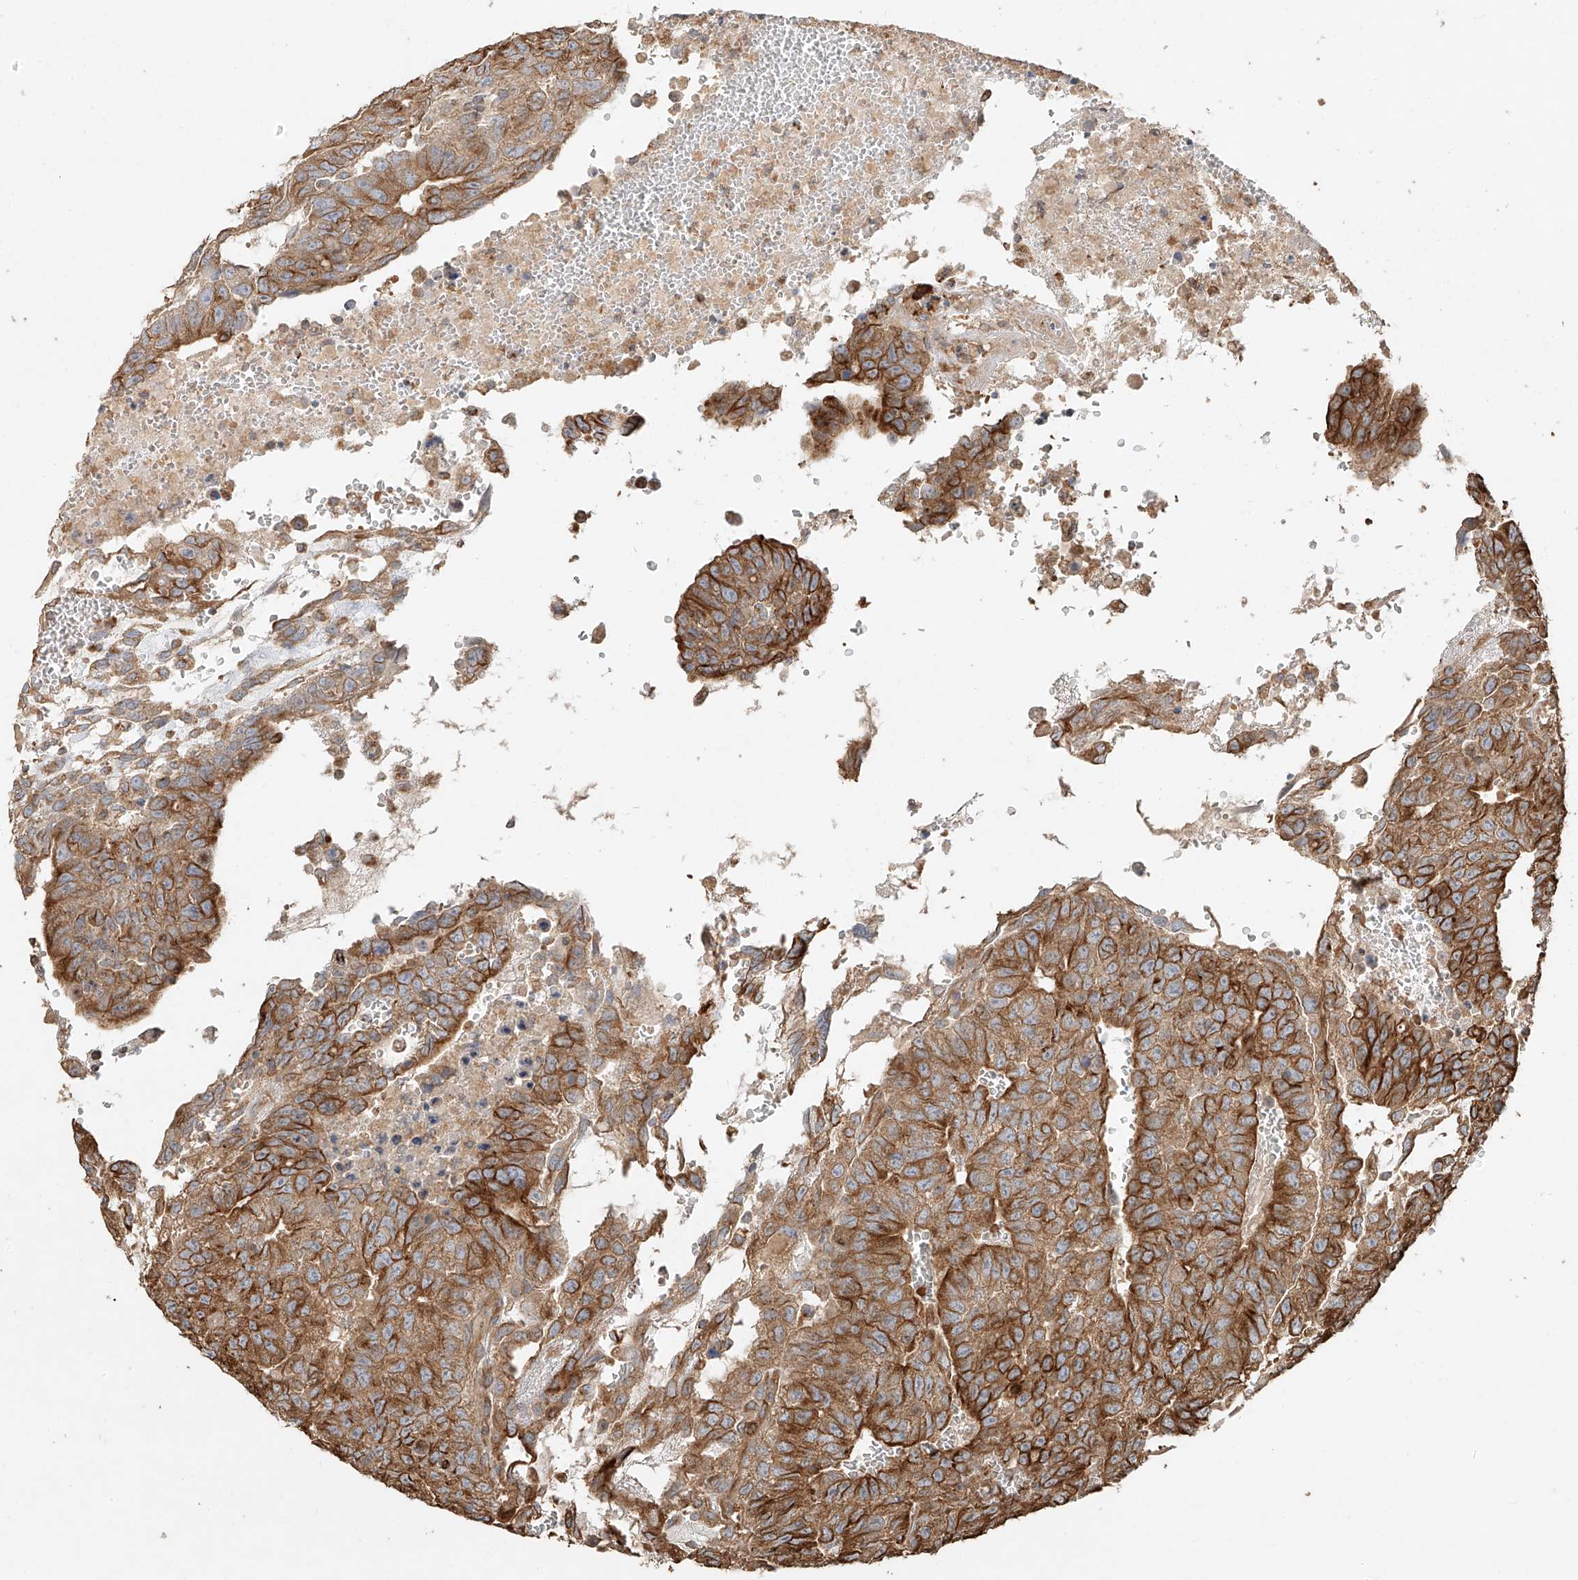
{"staining": {"intensity": "moderate", "quantity": ">75%", "location": "cytoplasmic/membranous"}, "tissue": "testis cancer", "cell_type": "Tumor cells", "image_type": "cancer", "snomed": [{"axis": "morphology", "description": "Seminoma, NOS"}, {"axis": "morphology", "description": "Carcinoma, Embryonal, NOS"}, {"axis": "topography", "description": "Testis"}], "caption": "Immunohistochemical staining of testis cancer (embryonal carcinoma) exhibits moderate cytoplasmic/membranous protein staining in about >75% of tumor cells.", "gene": "EFNB1", "patient": {"sex": "male", "age": 52}}